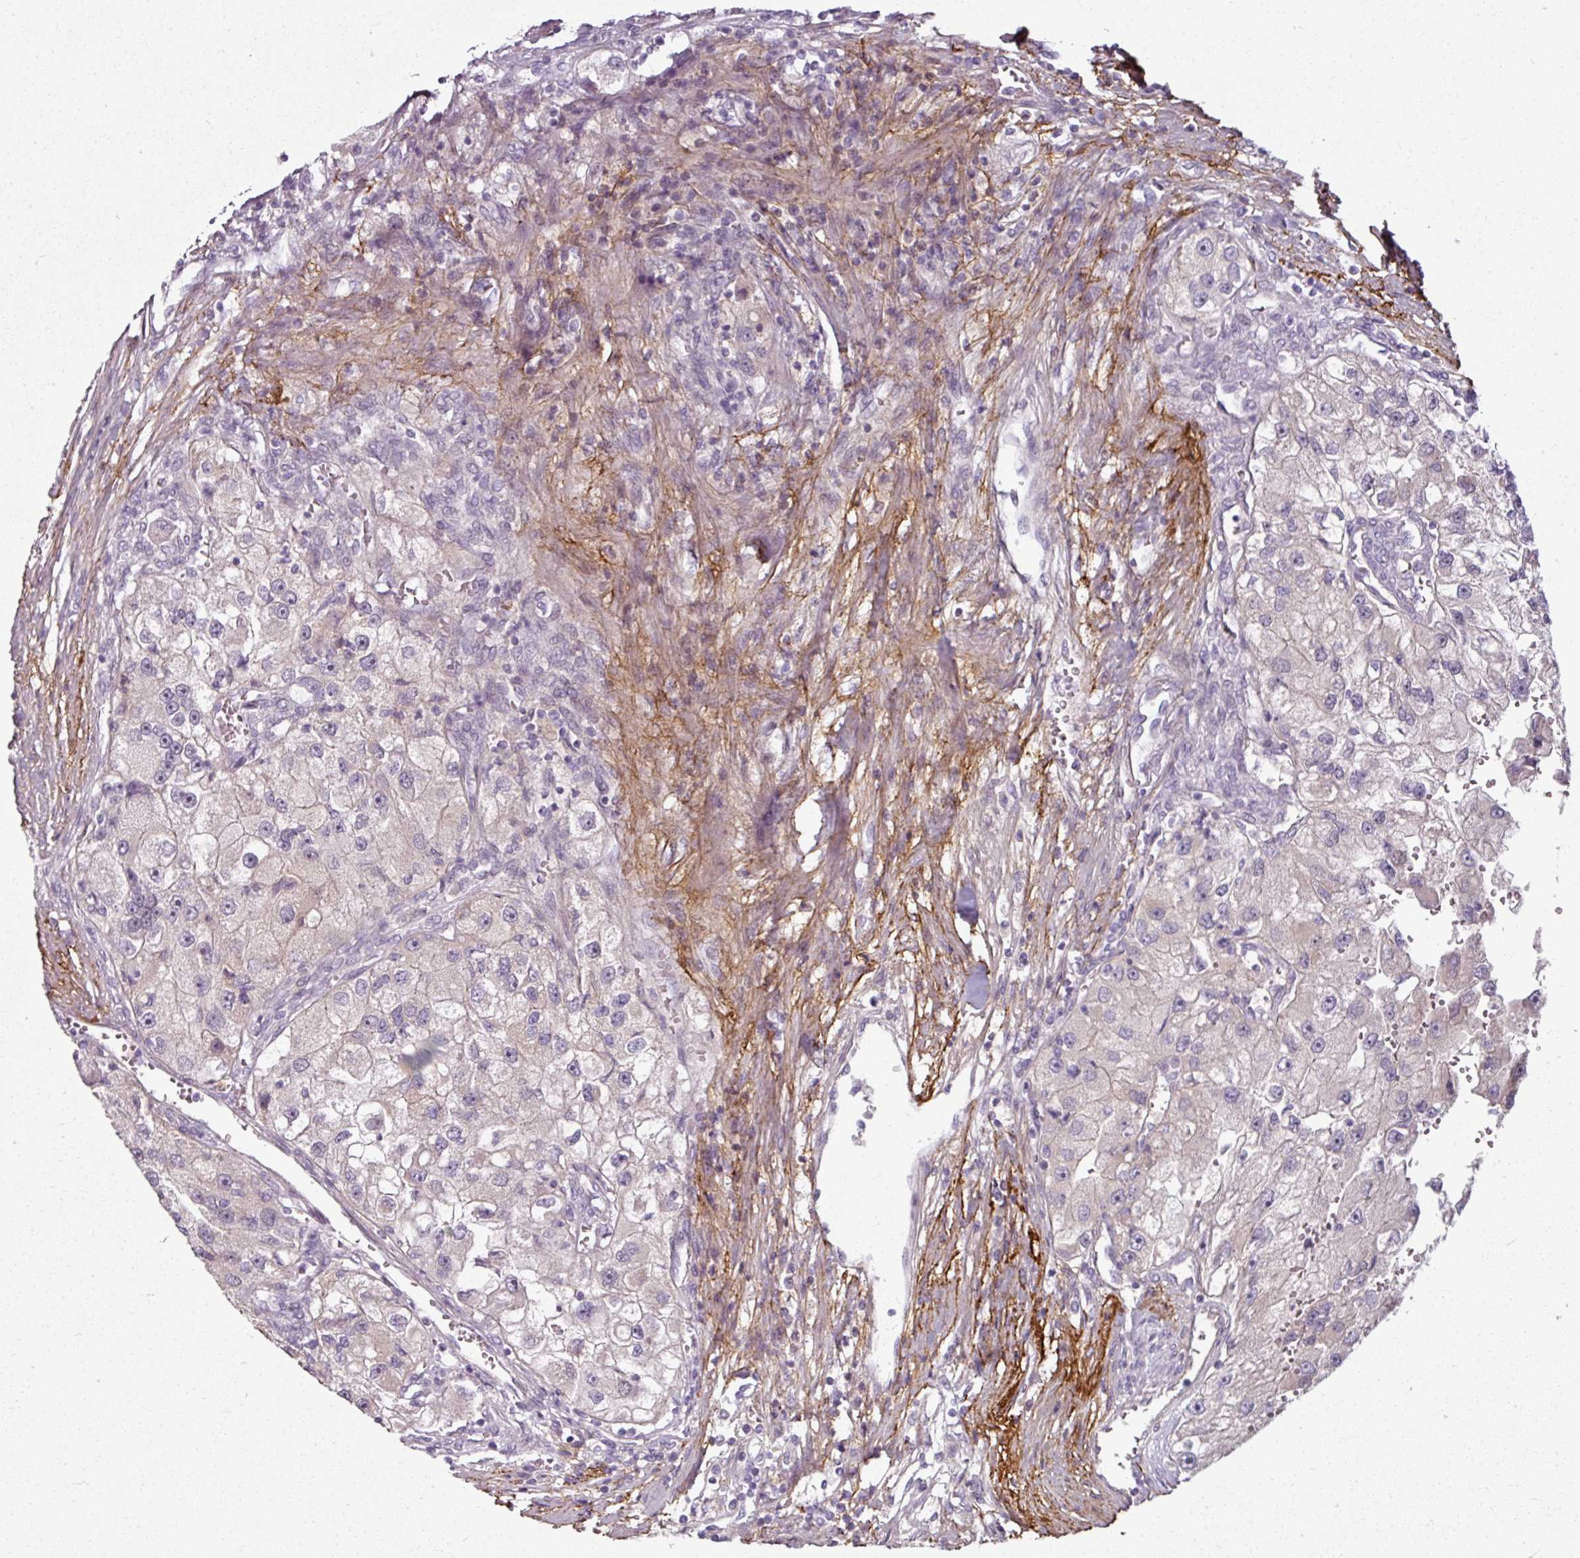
{"staining": {"intensity": "weak", "quantity": "<25%", "location": "cytoplasmic/membranous"}, "tissue": "renal cancer", "cell_type": "Tumor cells", "image_type": "cancer", "snomed": [{"axis": "morphology", "description": "Adenocarcinoma, NOS"}, {"axis": "topography", "description": "Kidney"}], "caption": "DAB immunohistochemical staining of renal adenocarcinoma exhibits no significant expression in tumor cells. The staining is performed using DAB (3,3'-diaminobenzidine) brown chromogen with nuclei counter-stained in using hematoxylin.", "gene": "MTMR14", "patient": {"sex": "male", "age": 63}}